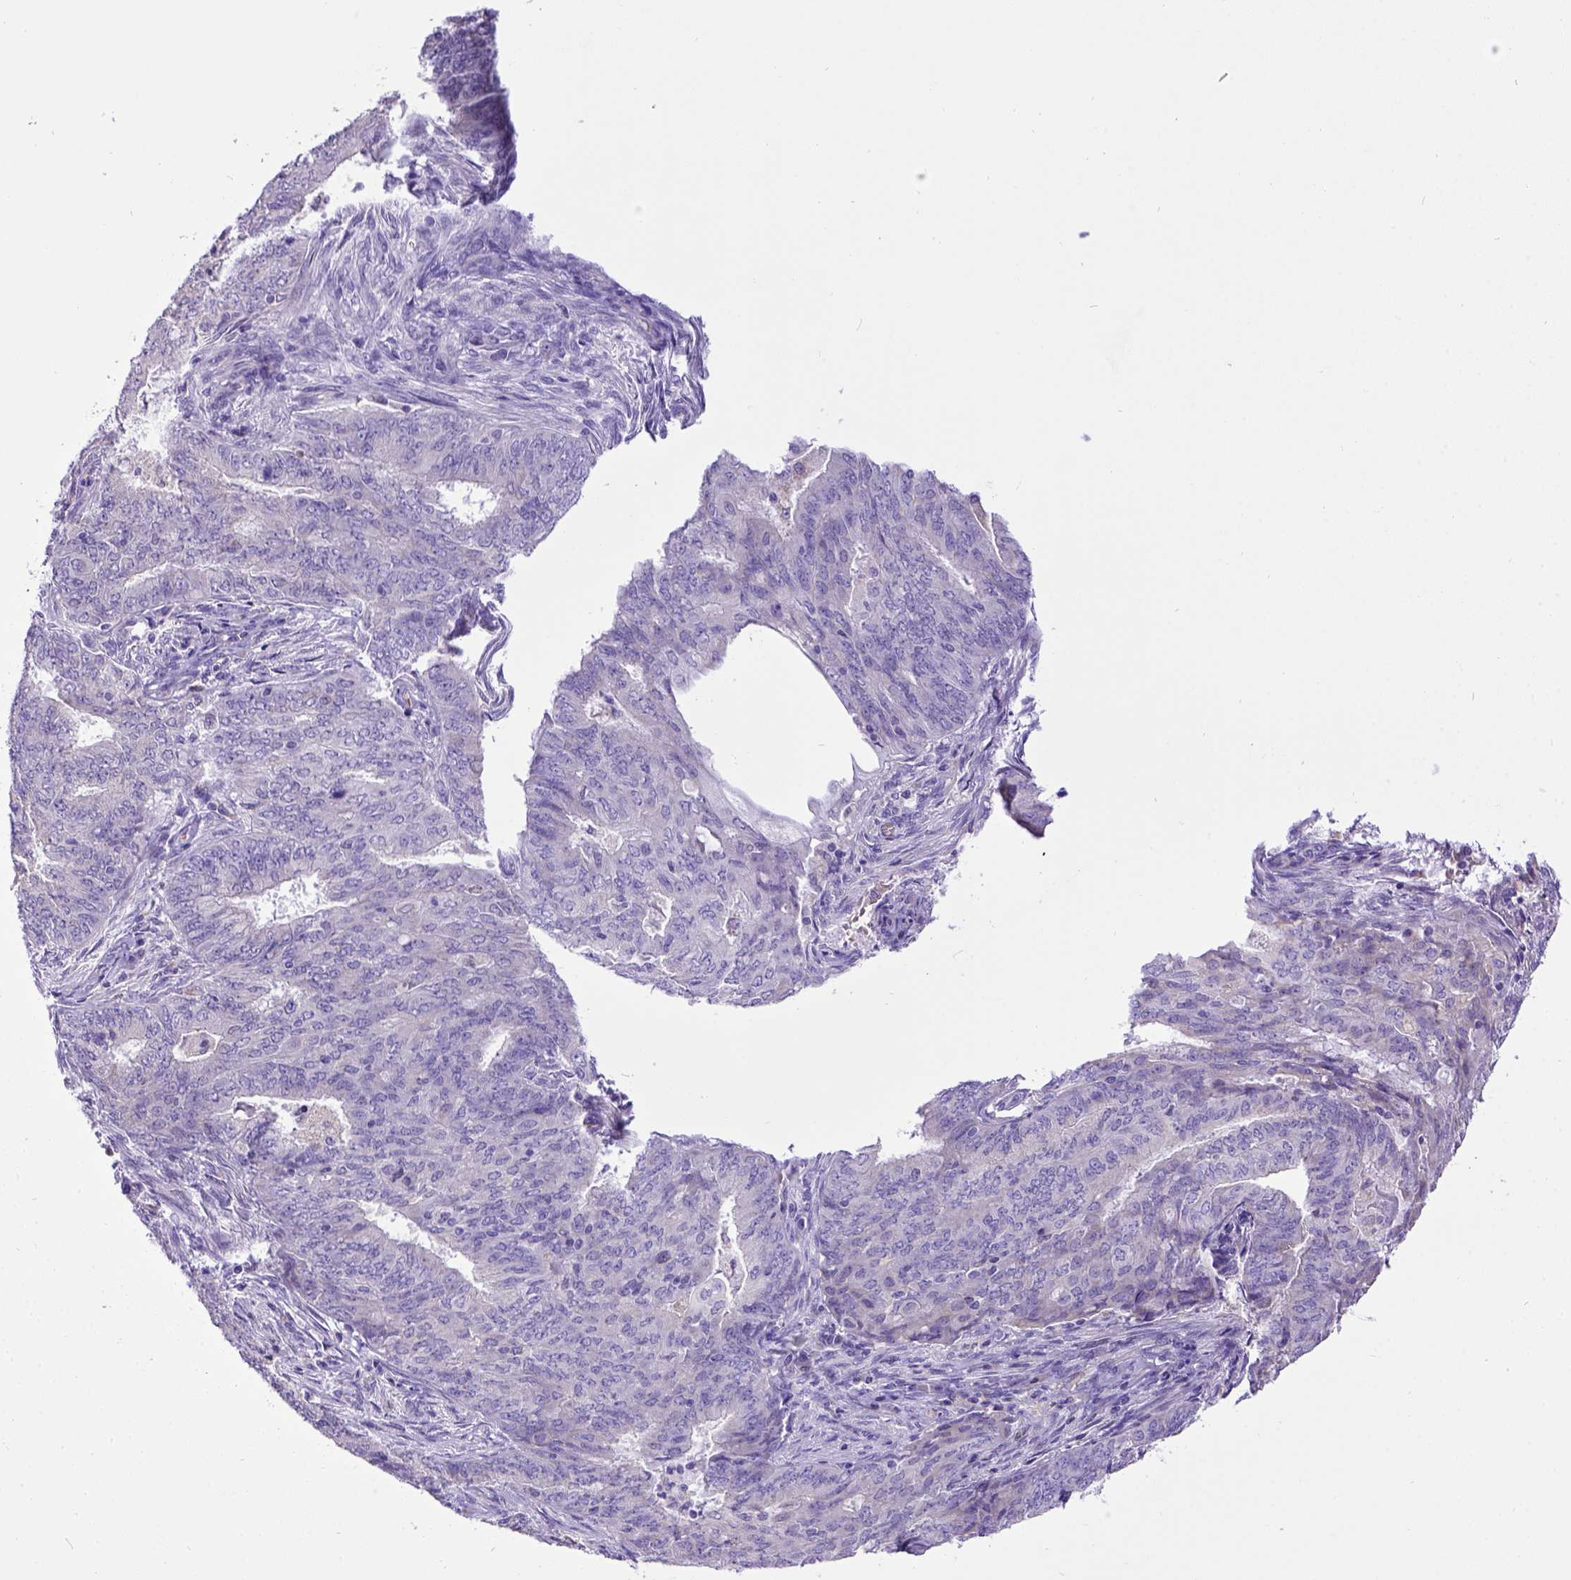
{"staining": {"intensity": "negative", "quantity": "none", "location": "none"}, "tissue": "endometrial cancer", "cell_type": "Tumor cells", "image_type": "cancer", "snomed": [{"axis": "morphology", "description": "Adenocarcinoma, NOS"}, {"axis": "topography", "description": "Endometrium"}], "caption": "An immunohistochemistry image of endometrial adenocarcinoma is shown. There is no staining in tumor cells of endometrial adenocarcinoma.", "gene": "SPEF1", "patient": {"sex": "female", "age": 62}}